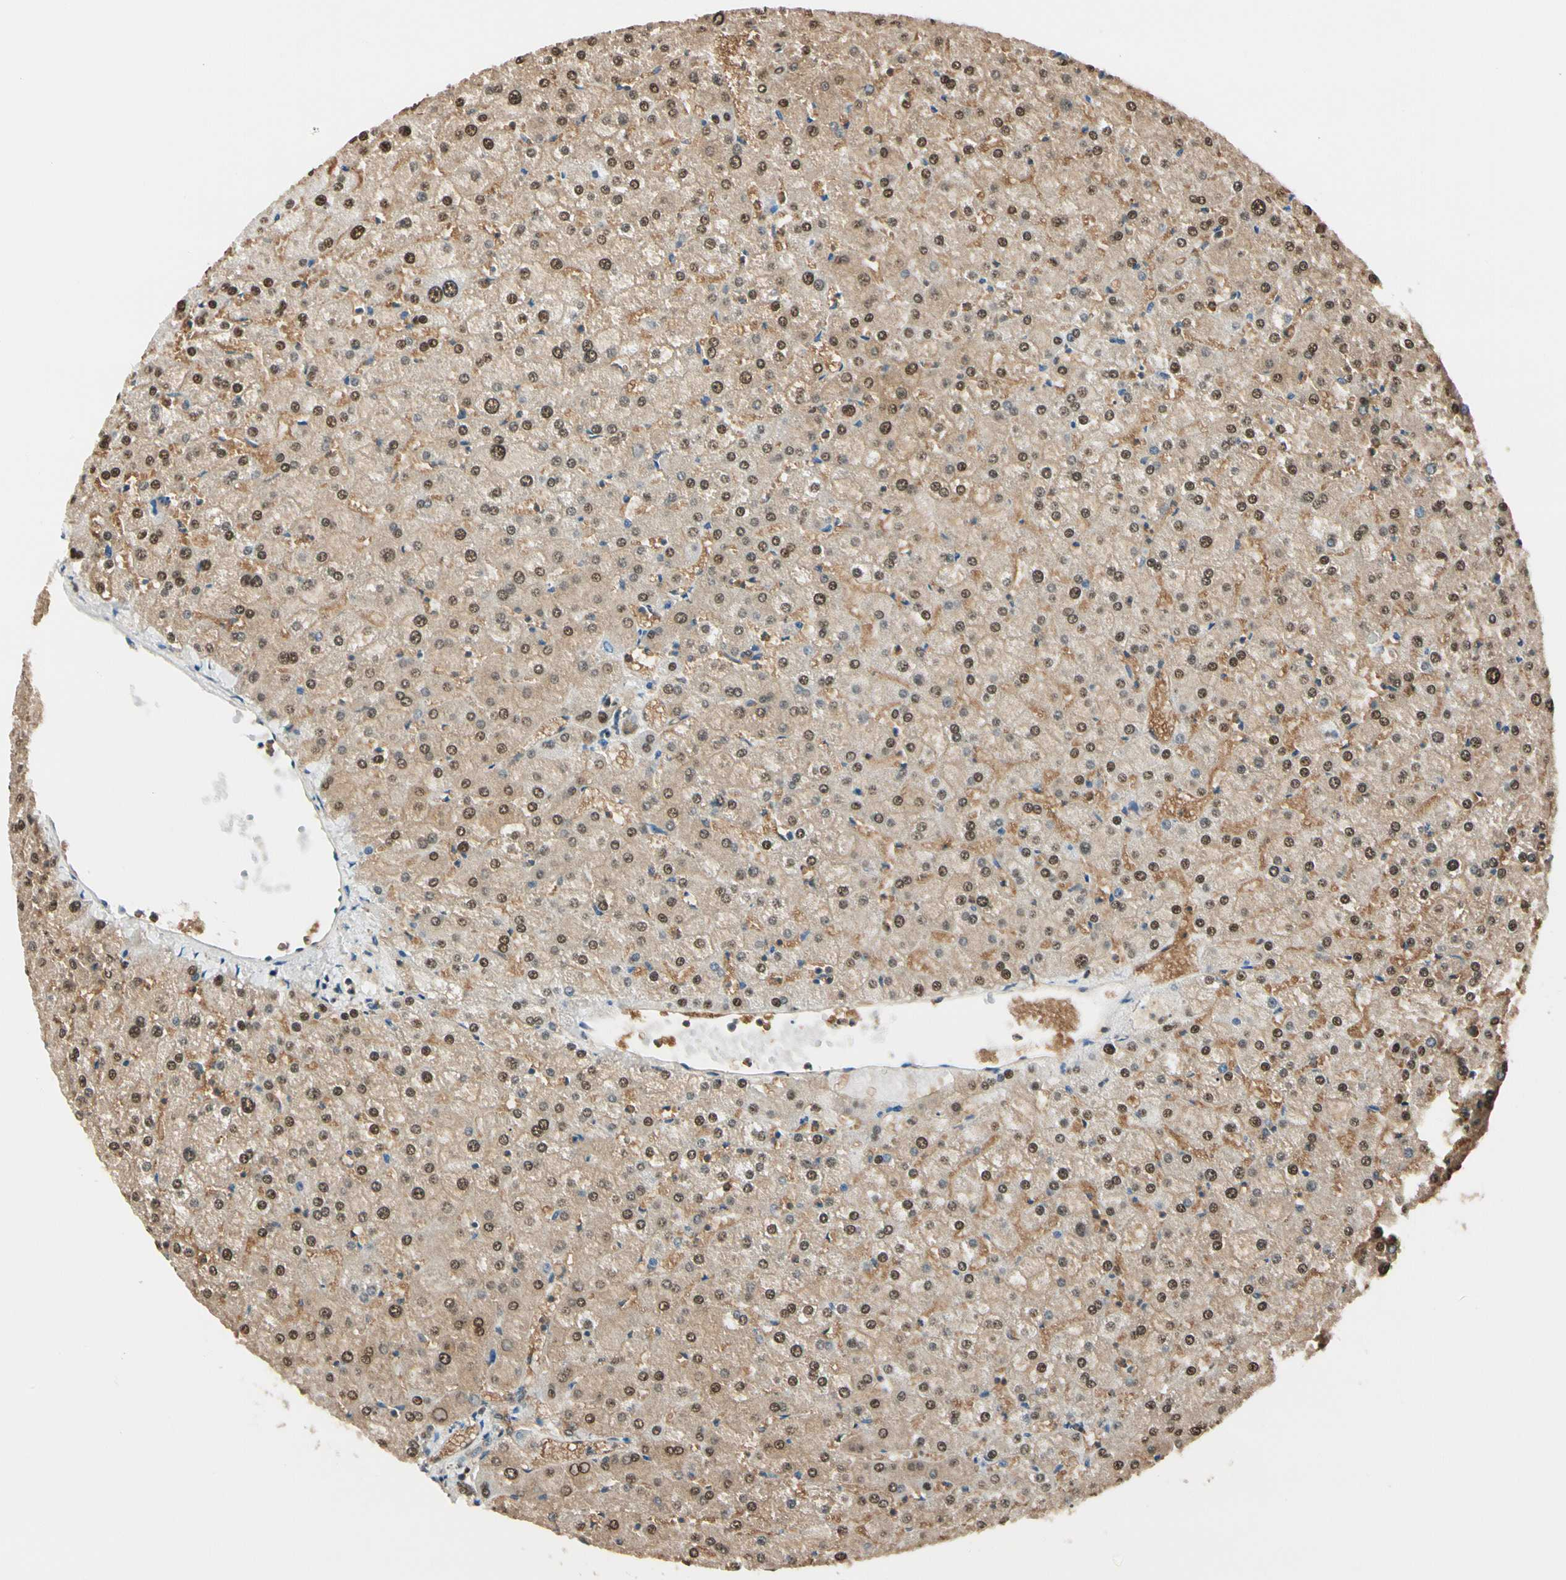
{"staining": {"intensity": "weak", "quantity": ">75%", "location": "cytoplasmic/membranous"}, "tissue": "liver", "cell_type": "Cholangiocytes", "image_type": "normal", "snomed": [{"axis": "morphology", "description": "Normal tissue, NOS"}, {"axis": "topography", "description": "Liver"}], "caption": "Protein staining of unremarkable liver displays weak cytoplasmic/membranous expression in about >75% of cholangiocytes.", "gene": "PNCK", "patient": {"sex": "female", "age": 32}}